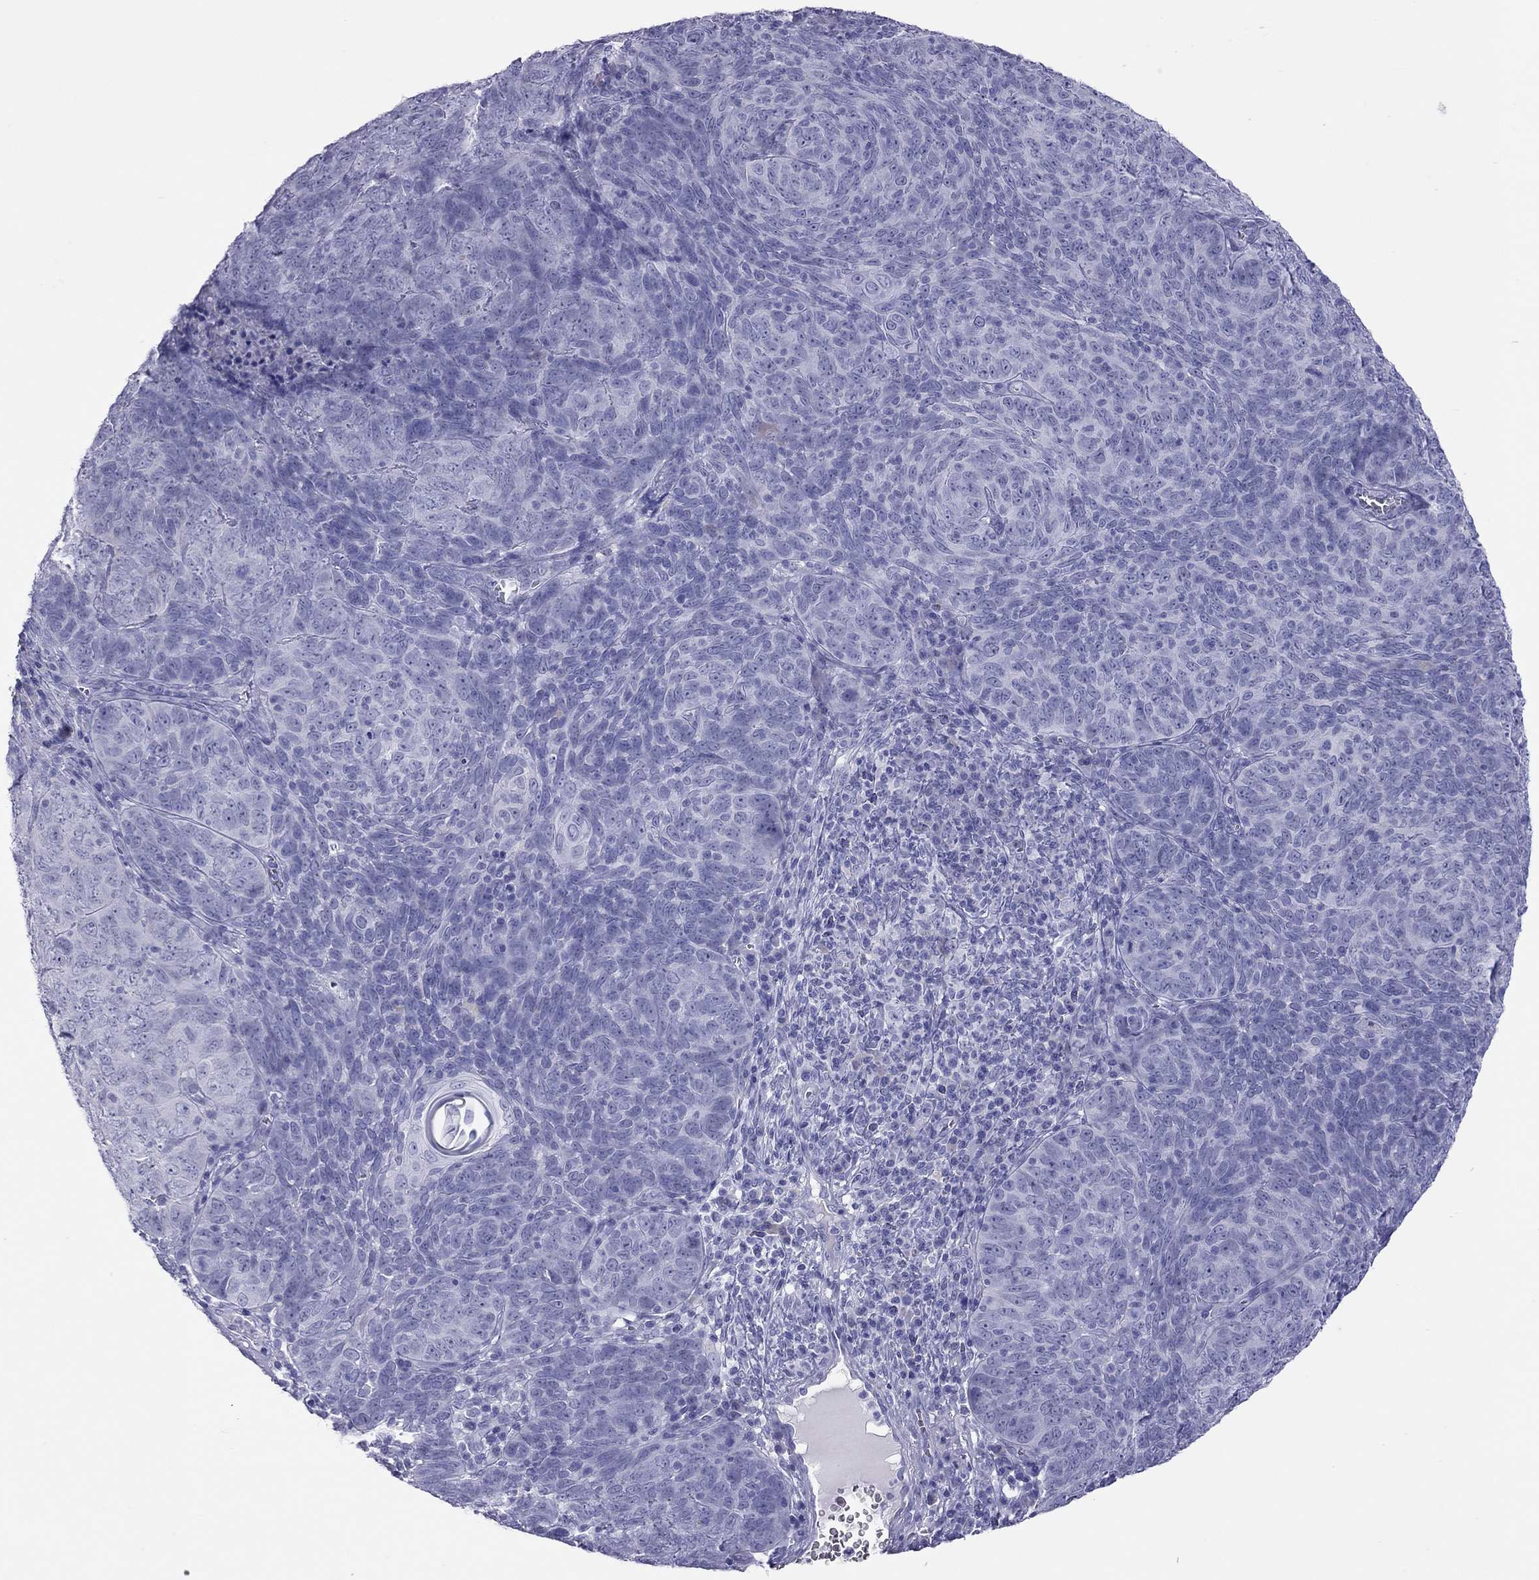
{"staining": {"intensity": "negative", "quantity": "none", "location": "none"}, "tissue": "skin cancer", "cell_type": "Tumor cells", "image_type": "cancer", "snomed": [{"axis": "morphology", "description": "Squamous cell carcinoma, NOS"}, {"axis": "topography", "description": "Skin"}, {"axis": "topography", "description": "Anal"}], "caption": "The micrograph reveals no significant expression in tumor cells of skin cancer.", "gene": "STAG3", "patient": {"sex": "female", "age": 51}}